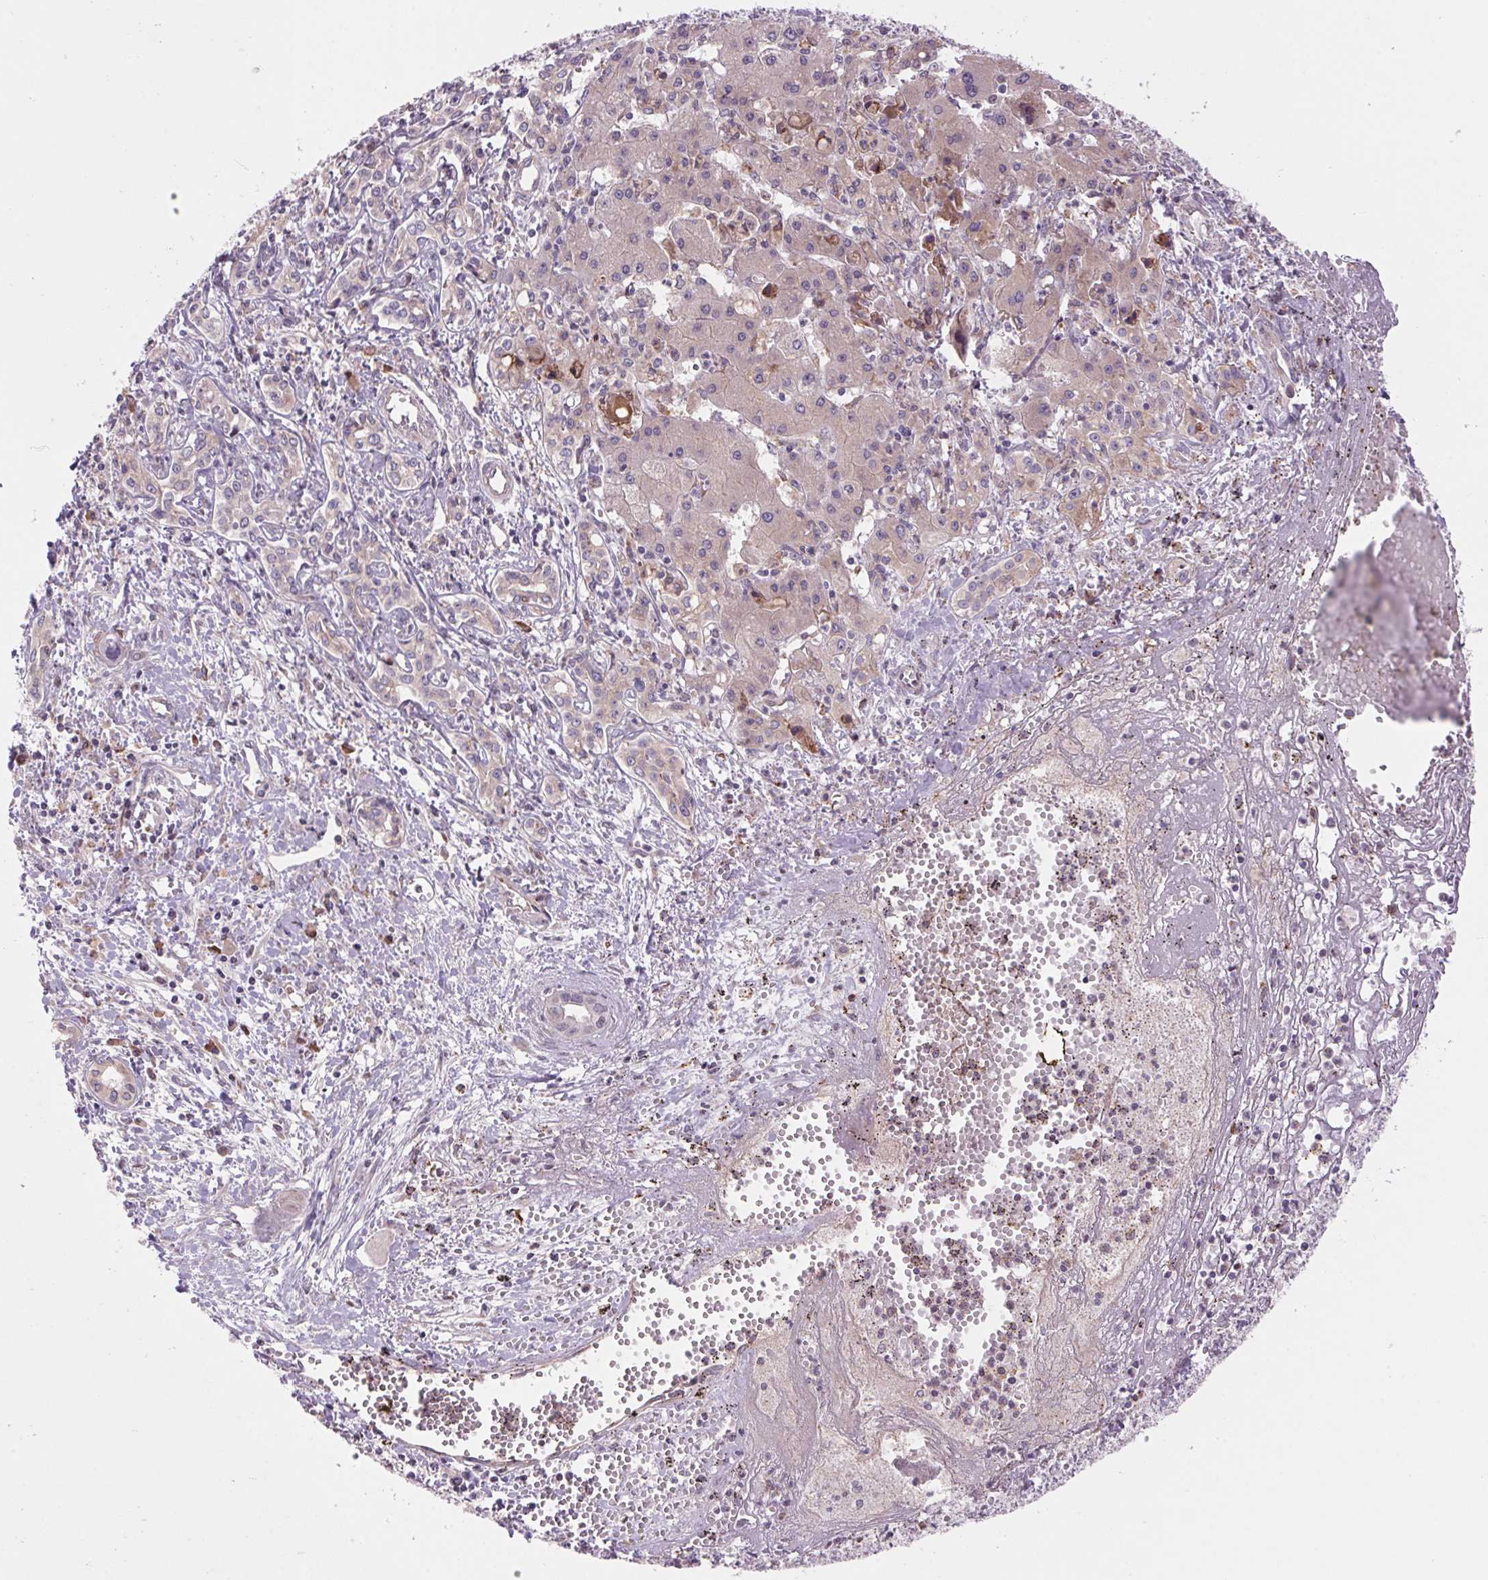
{"staining": {"intensity": "negative", "quantity": "none", "location": "none"}, "tissue": "liver cancer", "cell_type": "Tumor cells", "image_type": "cancer", "snomed": [{"axis": "morphology", "description": "Cholangiocarcinoma"}, {"axis": "topography", "description": "Liver"}], "caption": "The immunohistochemistry image has no significant expression in tumor cells of cholangiocarcinoma (liver) tissue.", "gene": "KLHL20", "patient": {"sex": "female", "age": 64}}